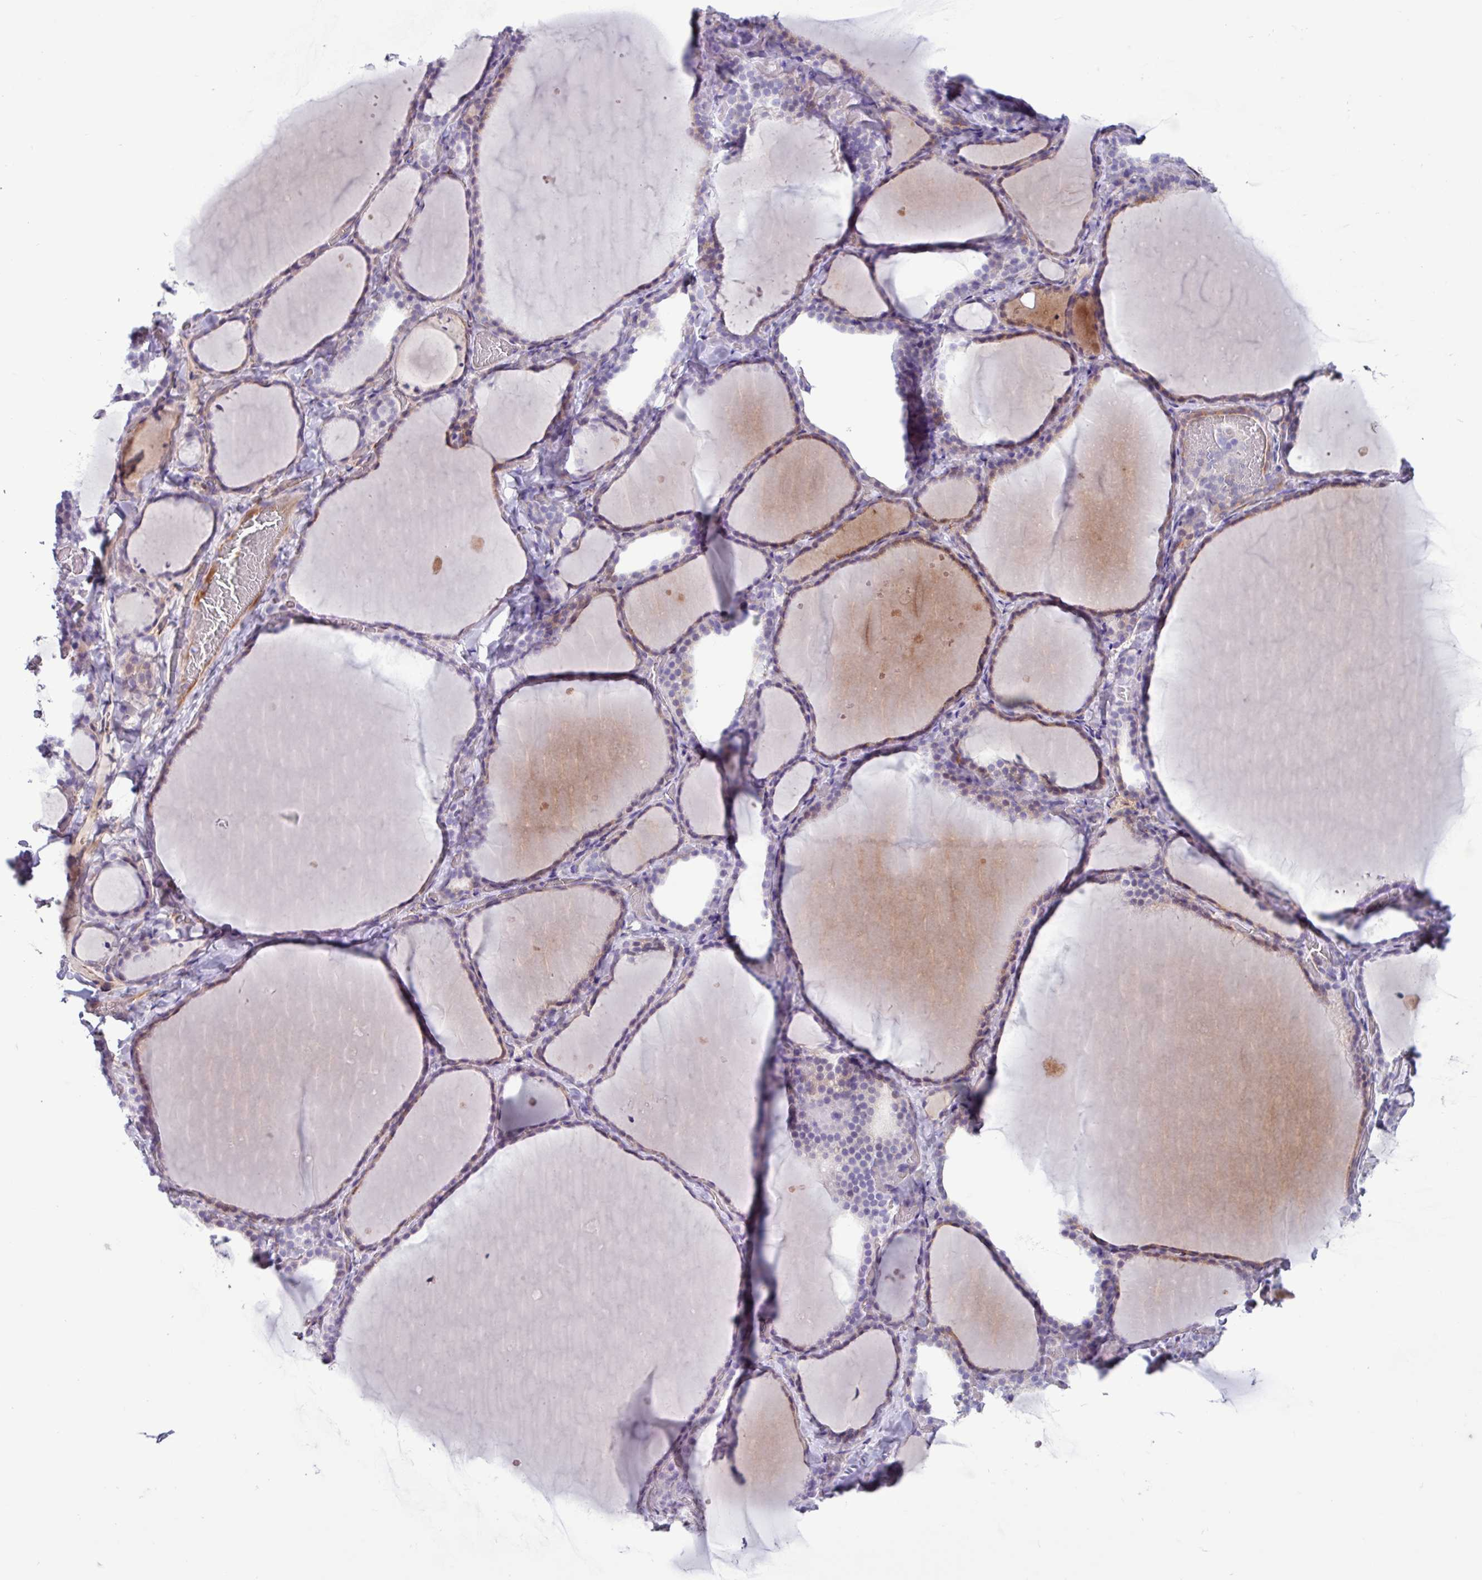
{"staining": {"intensity": "weak", "quantity": "25%-75%", "location": "cytoplasmic/membranous"}, "tissue": "thyroid gland", "cell_type": "Glandular cells", "image_type": "normal", "snomed": [{"axis": "morphology", "description": "Normal tissue, NOS"}, {"axis": "topography", "description": "Thyroid gland"}], "caption": "Immunohistochemical staining of benign thyroid gland reveals 25%-75% levels of weak cytoplasmic/membranous protein staining in about 25%-75% of glandular cells. The protein of interest is shown in brown color, while the nuclei are stained blue.", "gene": "PPP1R35", "patient": {"sex": "female", "age": 22}}